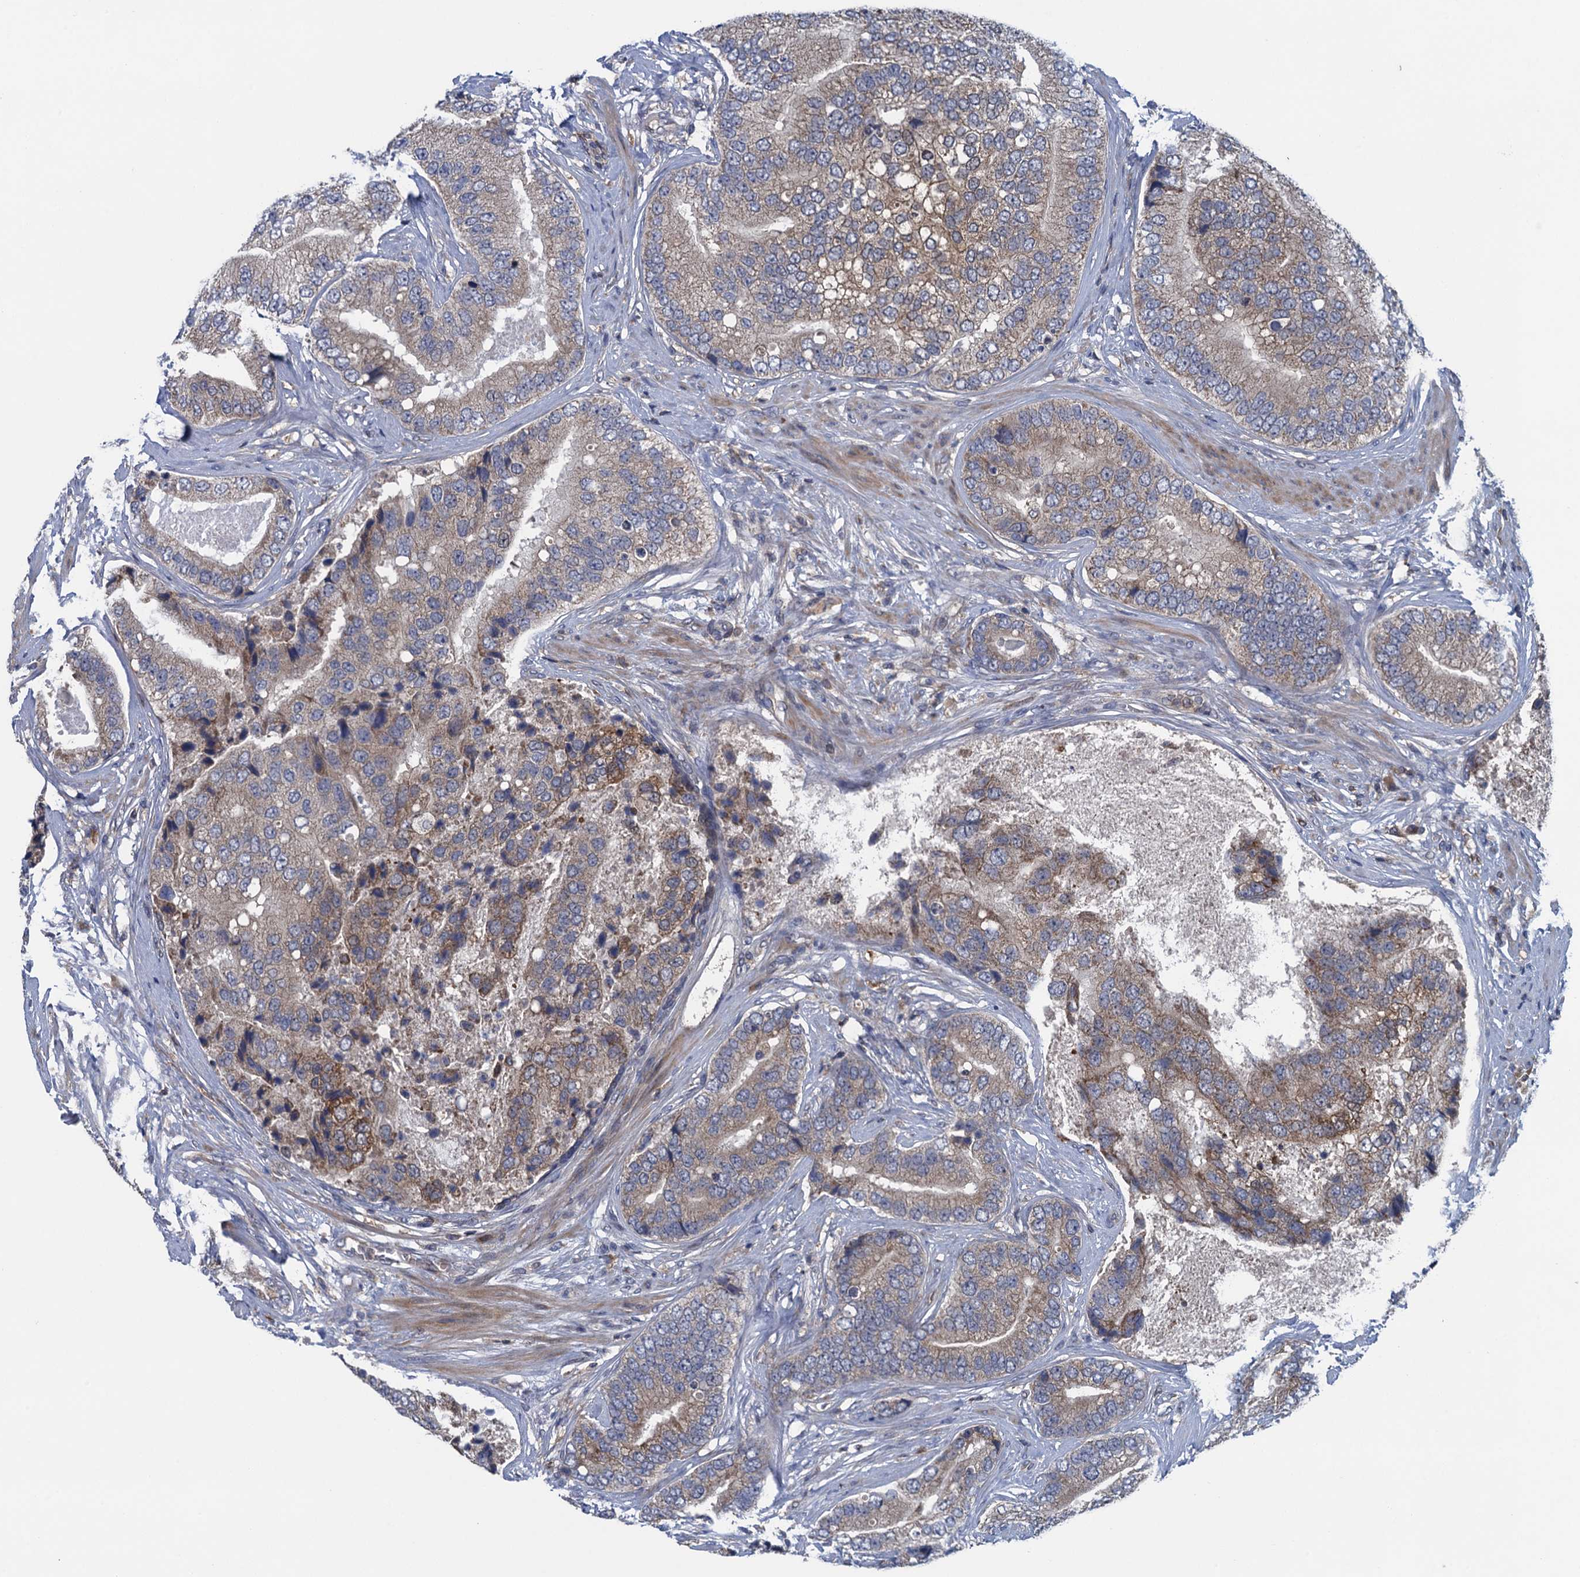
{"staining": {"intensity": "weak", "quantity": ">75%", "location": "cytoplasmic/membranous"}, "tissue": "prostate cancer", "cell_type": "Tumor cells", "image_type": "cancer", "snomed": [{"axis": "morphology", "description": "Adenocarcinoma, High grade"}, {"axis": "topography", "description": "Prostate"}], "caption": "This is an image of immunohistochemistry staining of prostate cancer (high-grade adenocarcinoma), which shows weak expression in the cytoplasmic/membranous of tumor cells.", "gene": "CNTN5", "patient": {"sex": "male", "age": 70}}